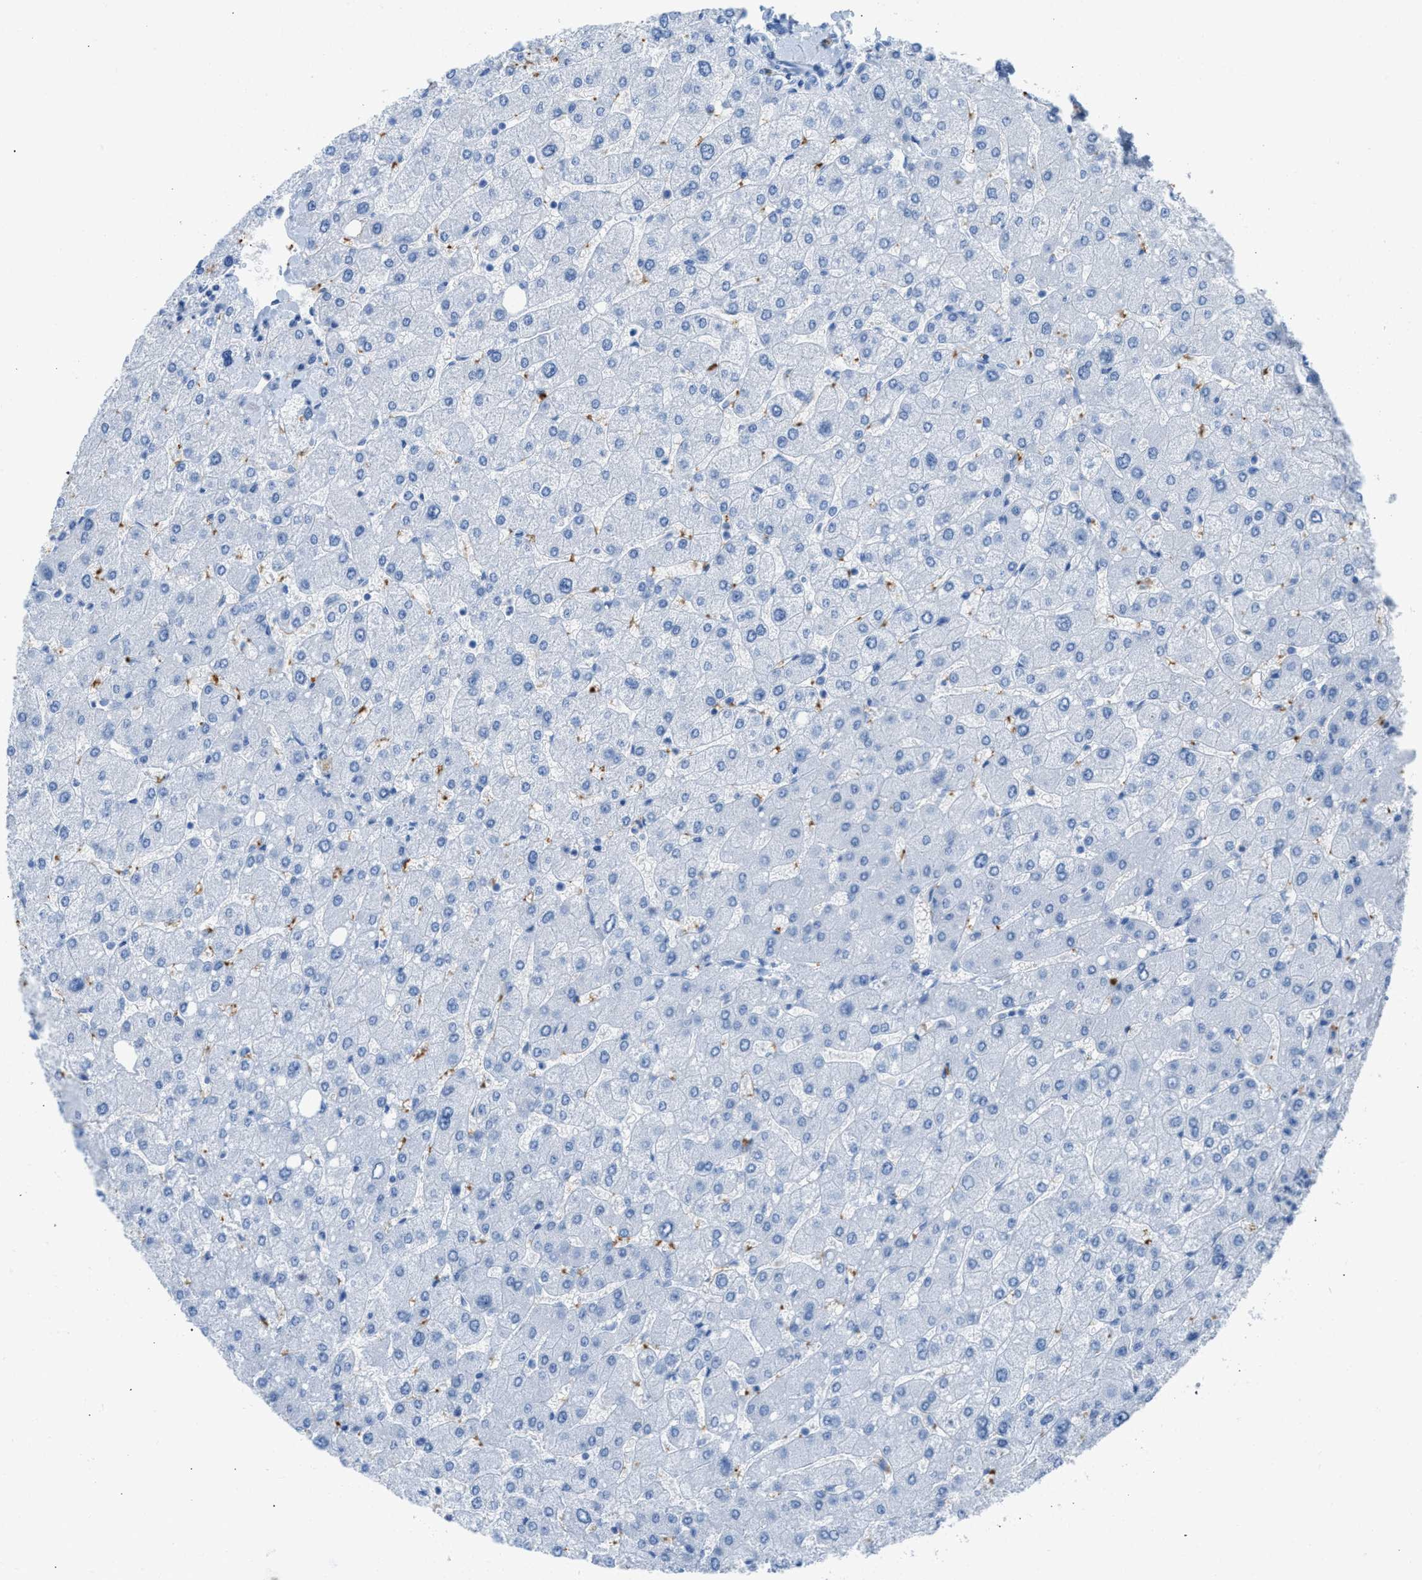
{"staining": {"intensity": "negative", "quantity": "none", "location": "none"}, "tissue": "liver", "cell_type": "Cholangiocytes", "image_type": "normal", "snomed": [{"axis": "morphology", "description": "Normal tissue, NOS"}, {"axis": "topography", "description": "Liver"}], "caption": "Normal liver was stained to show a protein in brown. There is no significant staining in cholangiocytes.", "gene": "FAIM2", "patient": {"sex": "male", "age": 55}}